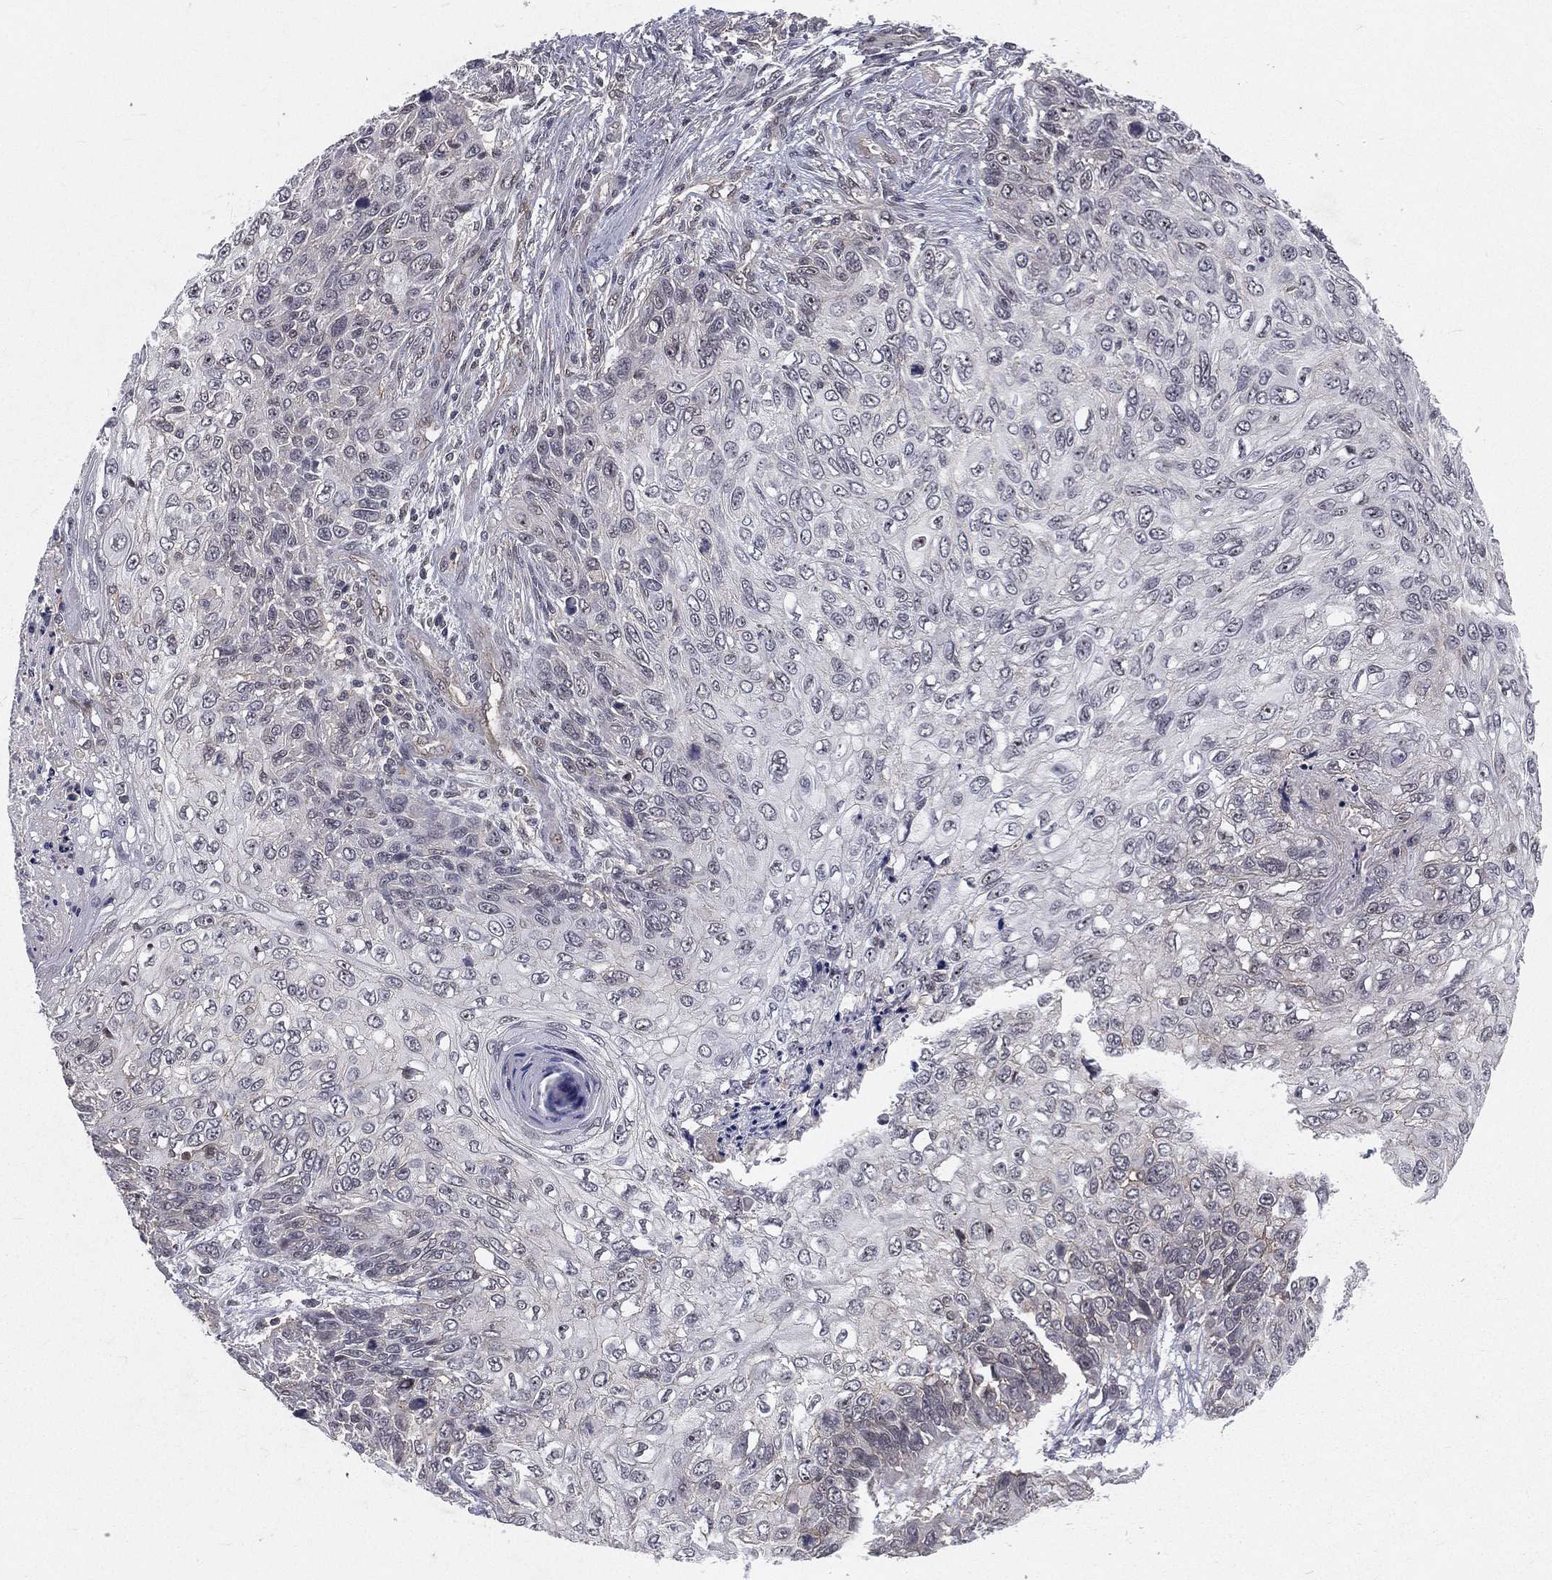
{"staining": {"intensity": "negative", "quantity": "none", "location": "none"}, "tissue": "skin cancer", "cell_type": "Tumor cells", "image_type": "cancer", "snomed": [{"axis": "morphology", "description": "Squamous cell carcinoma, NOS"}, {"axis": "topography", "description": "Skin"}], "caption": "Human squamous cell carcinoma (skin) stained for a protein using IHC exhibits no expression in tumor cells.", "gene": "MORC2", "patient": {"sex": "male", "age": 92}}